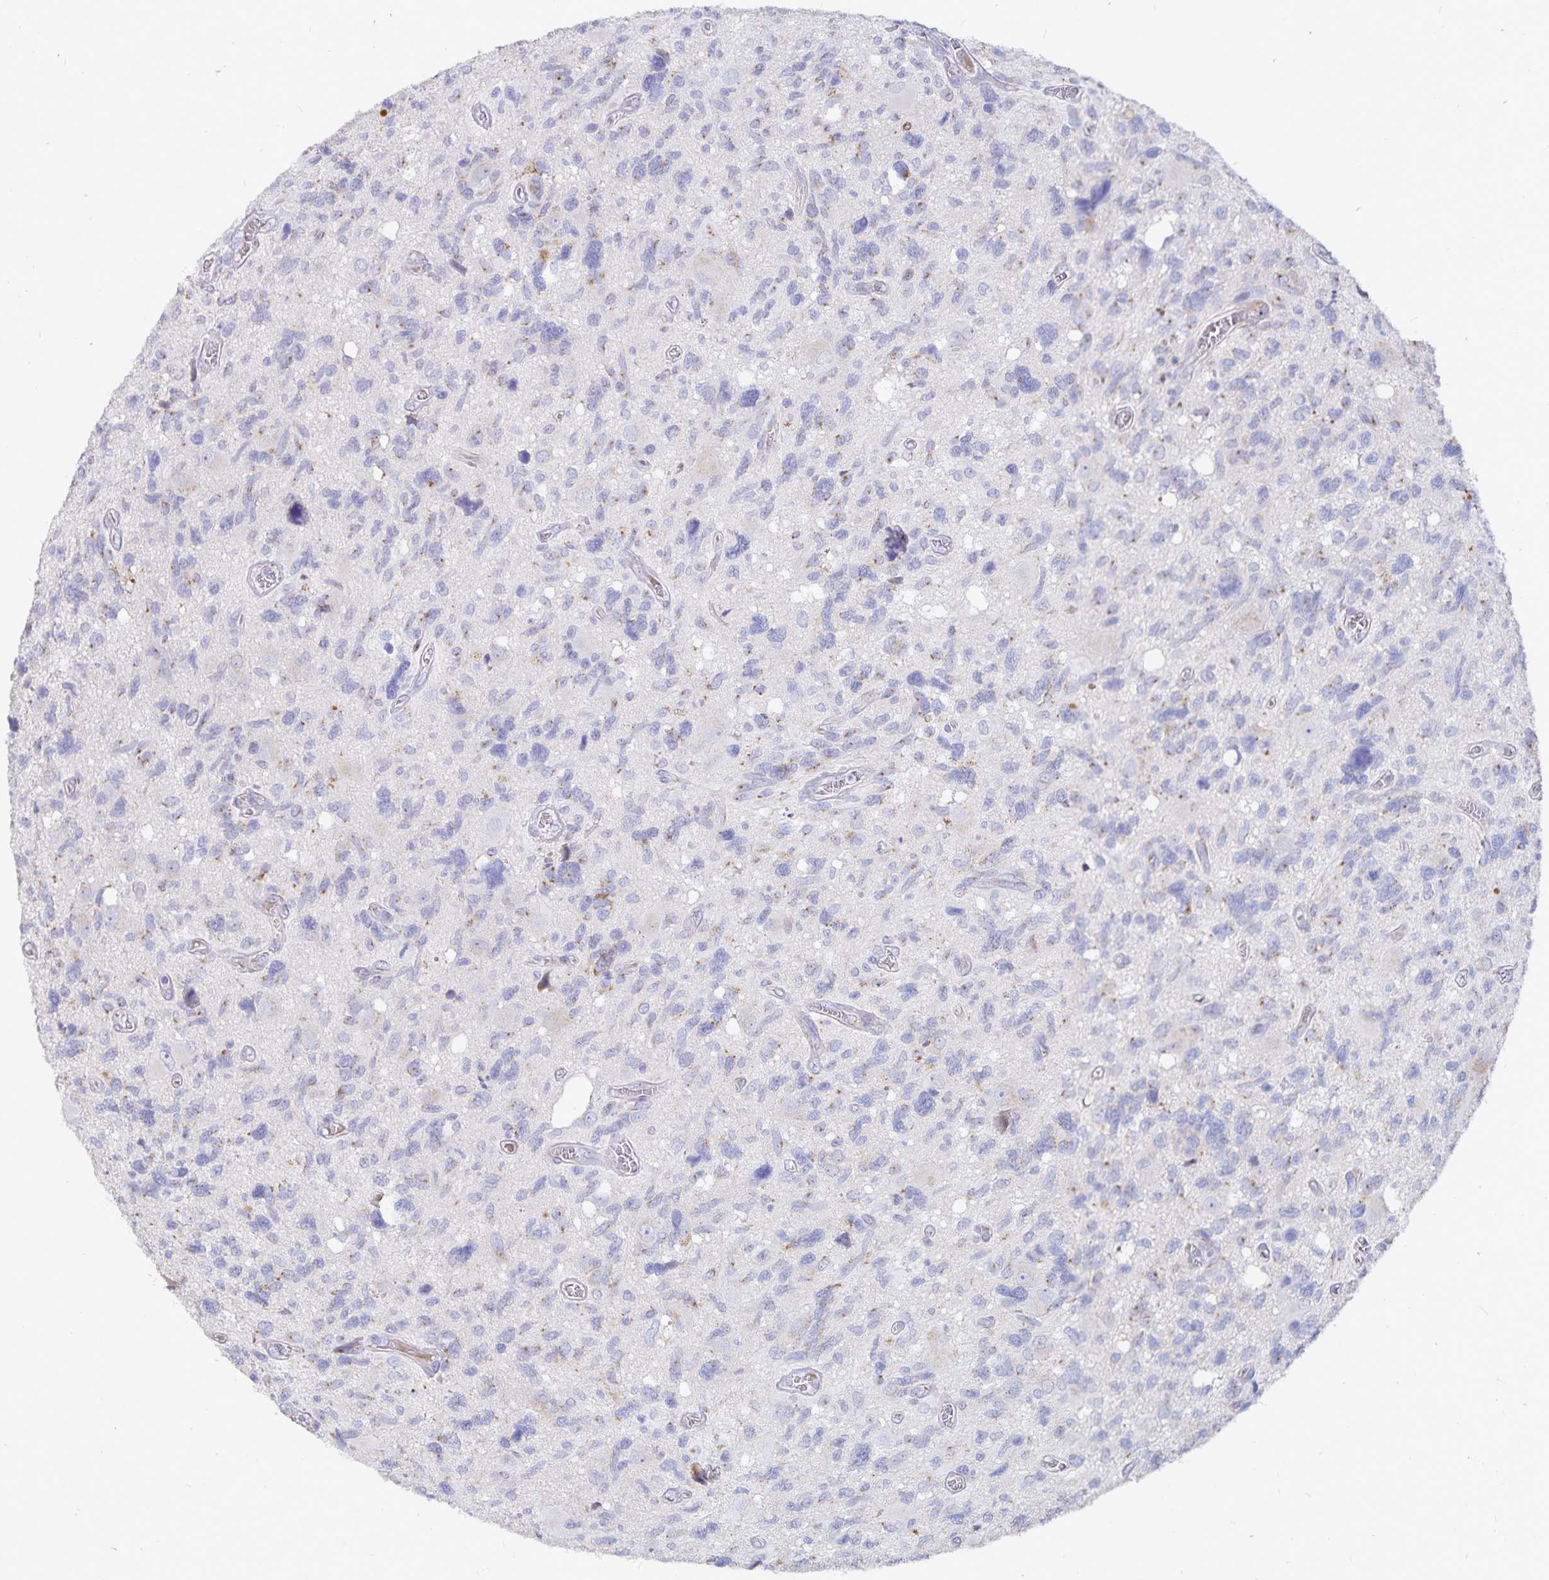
{"staining": {"intensity": "weak", "quantity": "<25%", "location": "cytoplasmic/membranous"}, "tissue": "glioma", "cell_type": "Tumor cells", "image_type": "cancer", "snomed": [{"axis": "morphology", "description": "Glioma, malignant, High grade"}, {"axis": "topography", "description": "Brain"}], "caption": "Tumor cells are negative for brown protein staining in malignant high-grade glioma.", "gene": "PKHD1", "patient": {"sex": "male", "age": 49}}